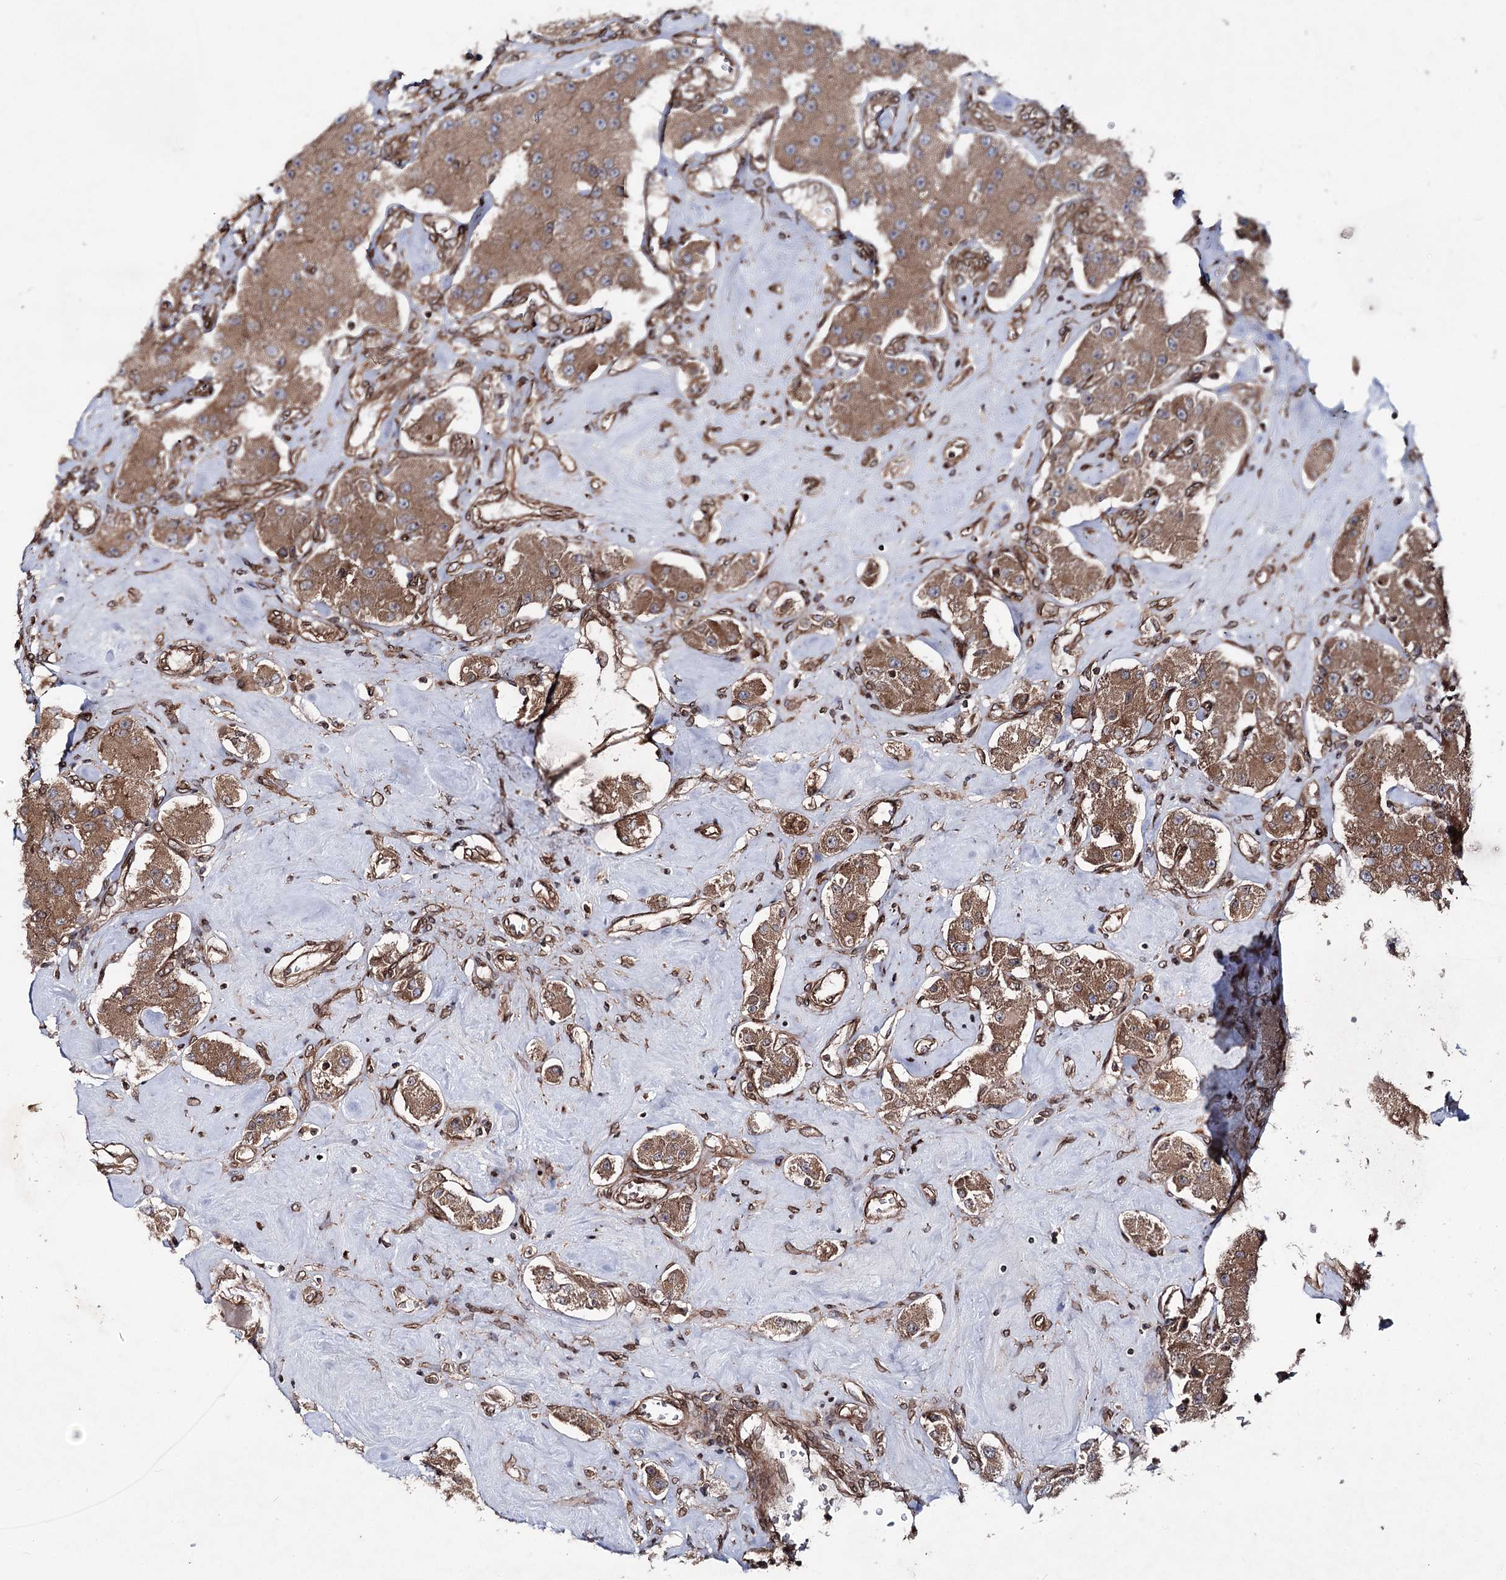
{"staining": {"intensity": "moderate", "quantity": ">75%", "location": "cytoplasmic/membranous"}, "tissue": "carcinoid", "cell_type": "Tumor cells", "image_type": "cancer", "snomed": [{"axis": "morphology", "description": "Carcinoid, malignant, NOS"}, {"axis": "topography", "description": "Pancreas"}], "caption": "Tumor cells show moderate cytoplasmic/membranous positivity in about >75% of cells in carcinoid (malignant). (DAB IHC with brightfield microscopy, high magnification).", "gene": "FGFR1OP2", "patient": {"sex": "male", "age": 41}}